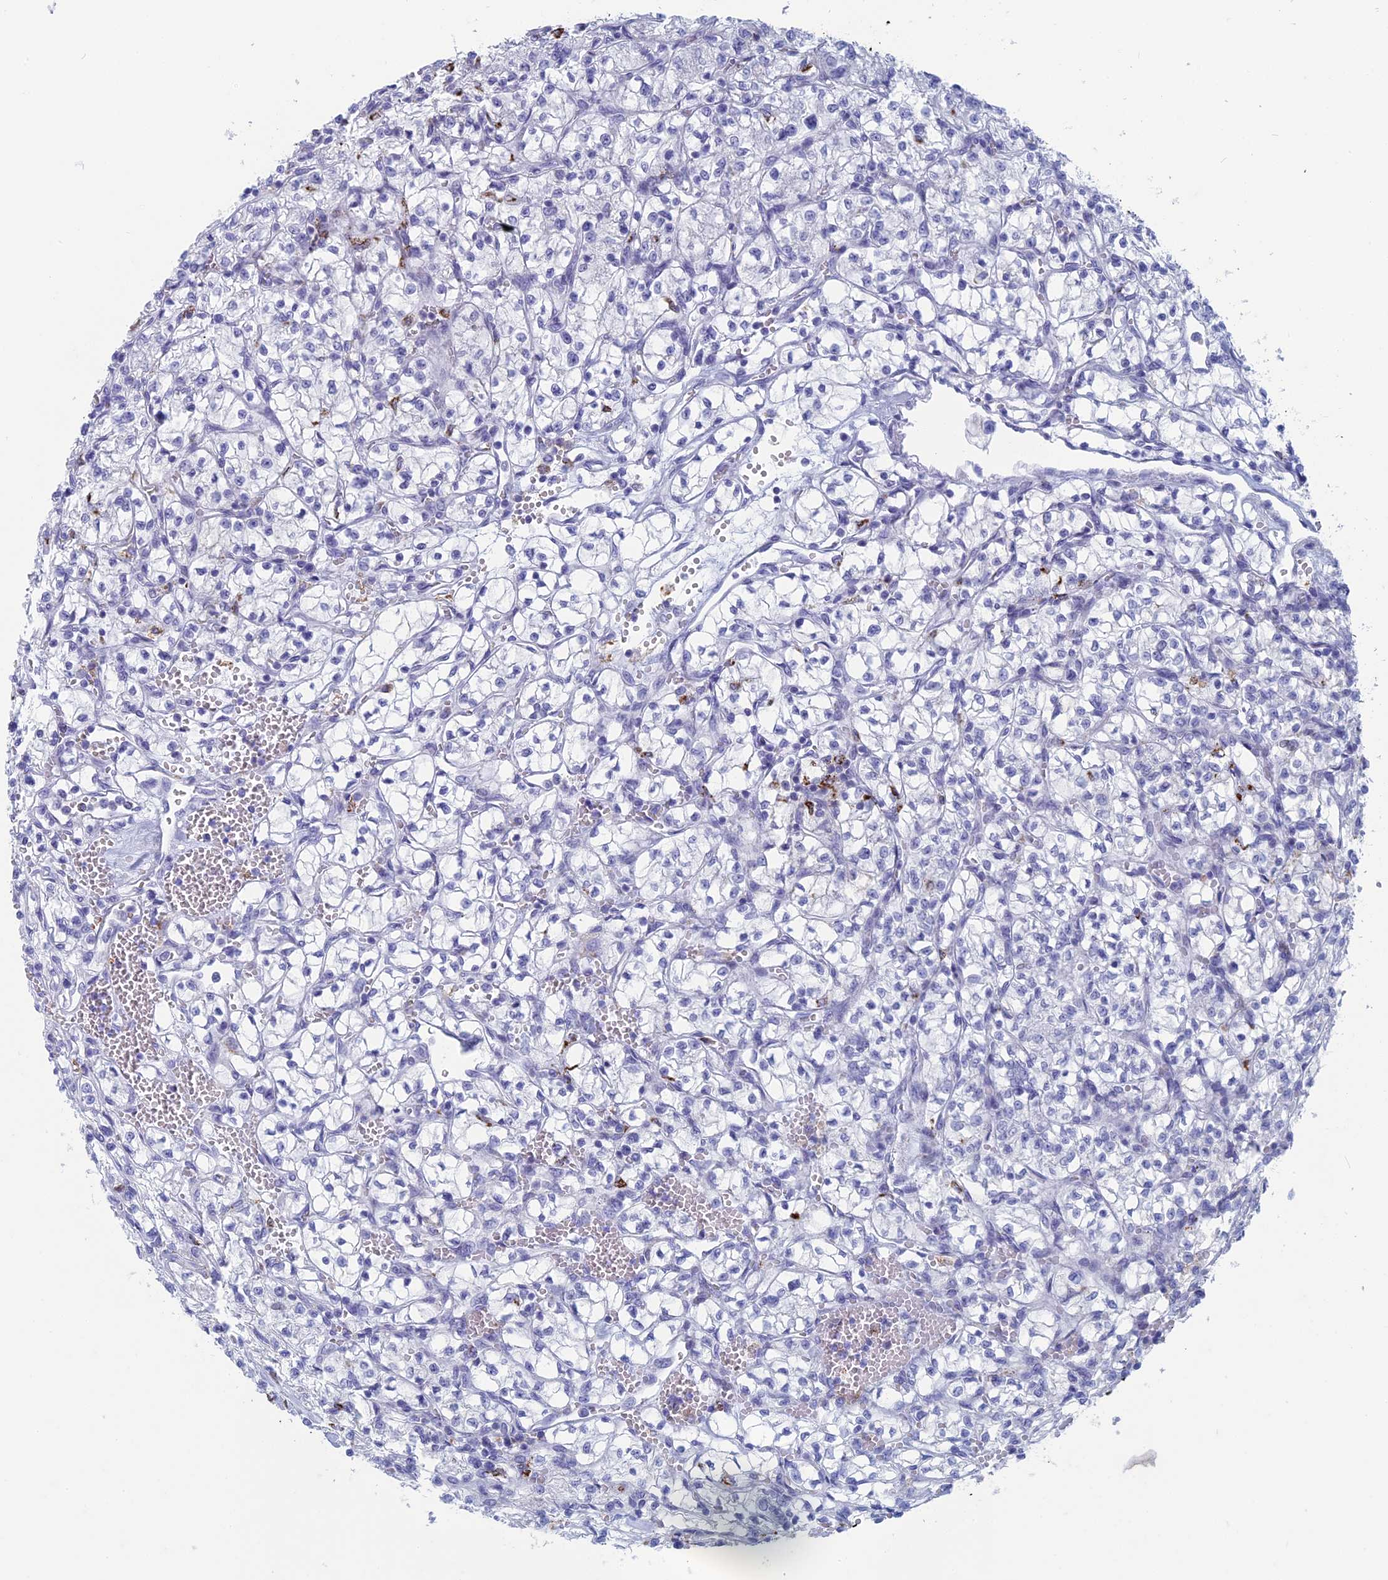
{"staining": {"intensity": "negative", "quantity": "none", "location": "none"}, "tissue": "renal cancer", "cell_type": "Tumor cells", "image_type": "cancer", "snomed": [{"axis": "morphology", "description": "Adenocarcinoma, NOS"}, {"axis": "topography", "description": "Kidney"}], "caption": "Immunohistochemistry of human renal cancer exhibits no expression in tumor cells.", "gene": "ALMS1", "patient": {"sex": "female", "age": 64}}